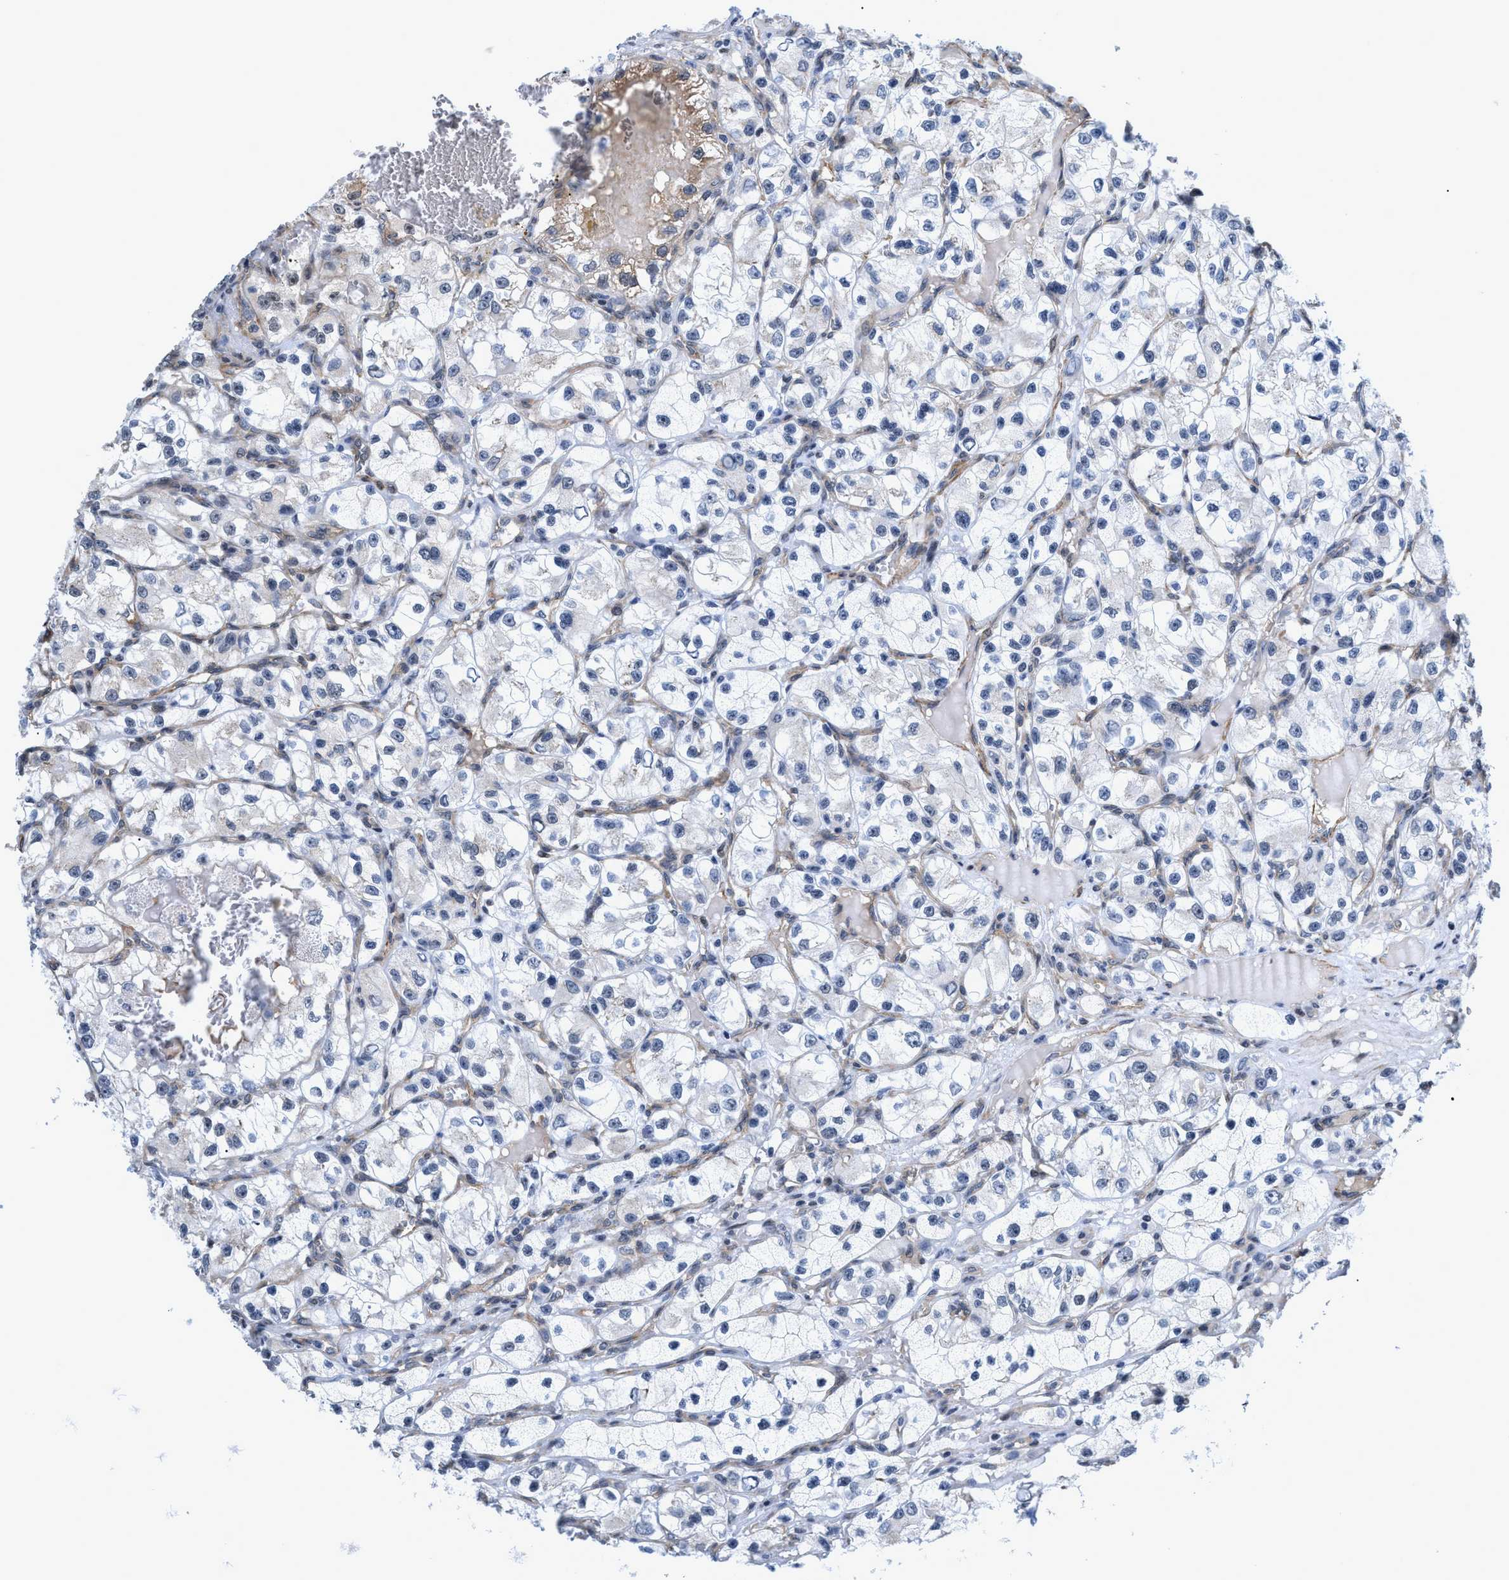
{"staining": {"intensity": "negative", "quantity": "none", "location": "none"}, "tissue": "renal cancer", "cell_type": "Tumor cells", "image_type": "cancer", "snomed": [{"axis": "morphology", "description": "Adenocarcinoma, NOS"}, {"axis": "topography", "description": "Kidney"}], "caption": "Micrograph shows no protein positivity in tumor cells of renal cancer tissue.", "gene": "GPRASP2", "patient": {"sex": "female", "age": 57}}